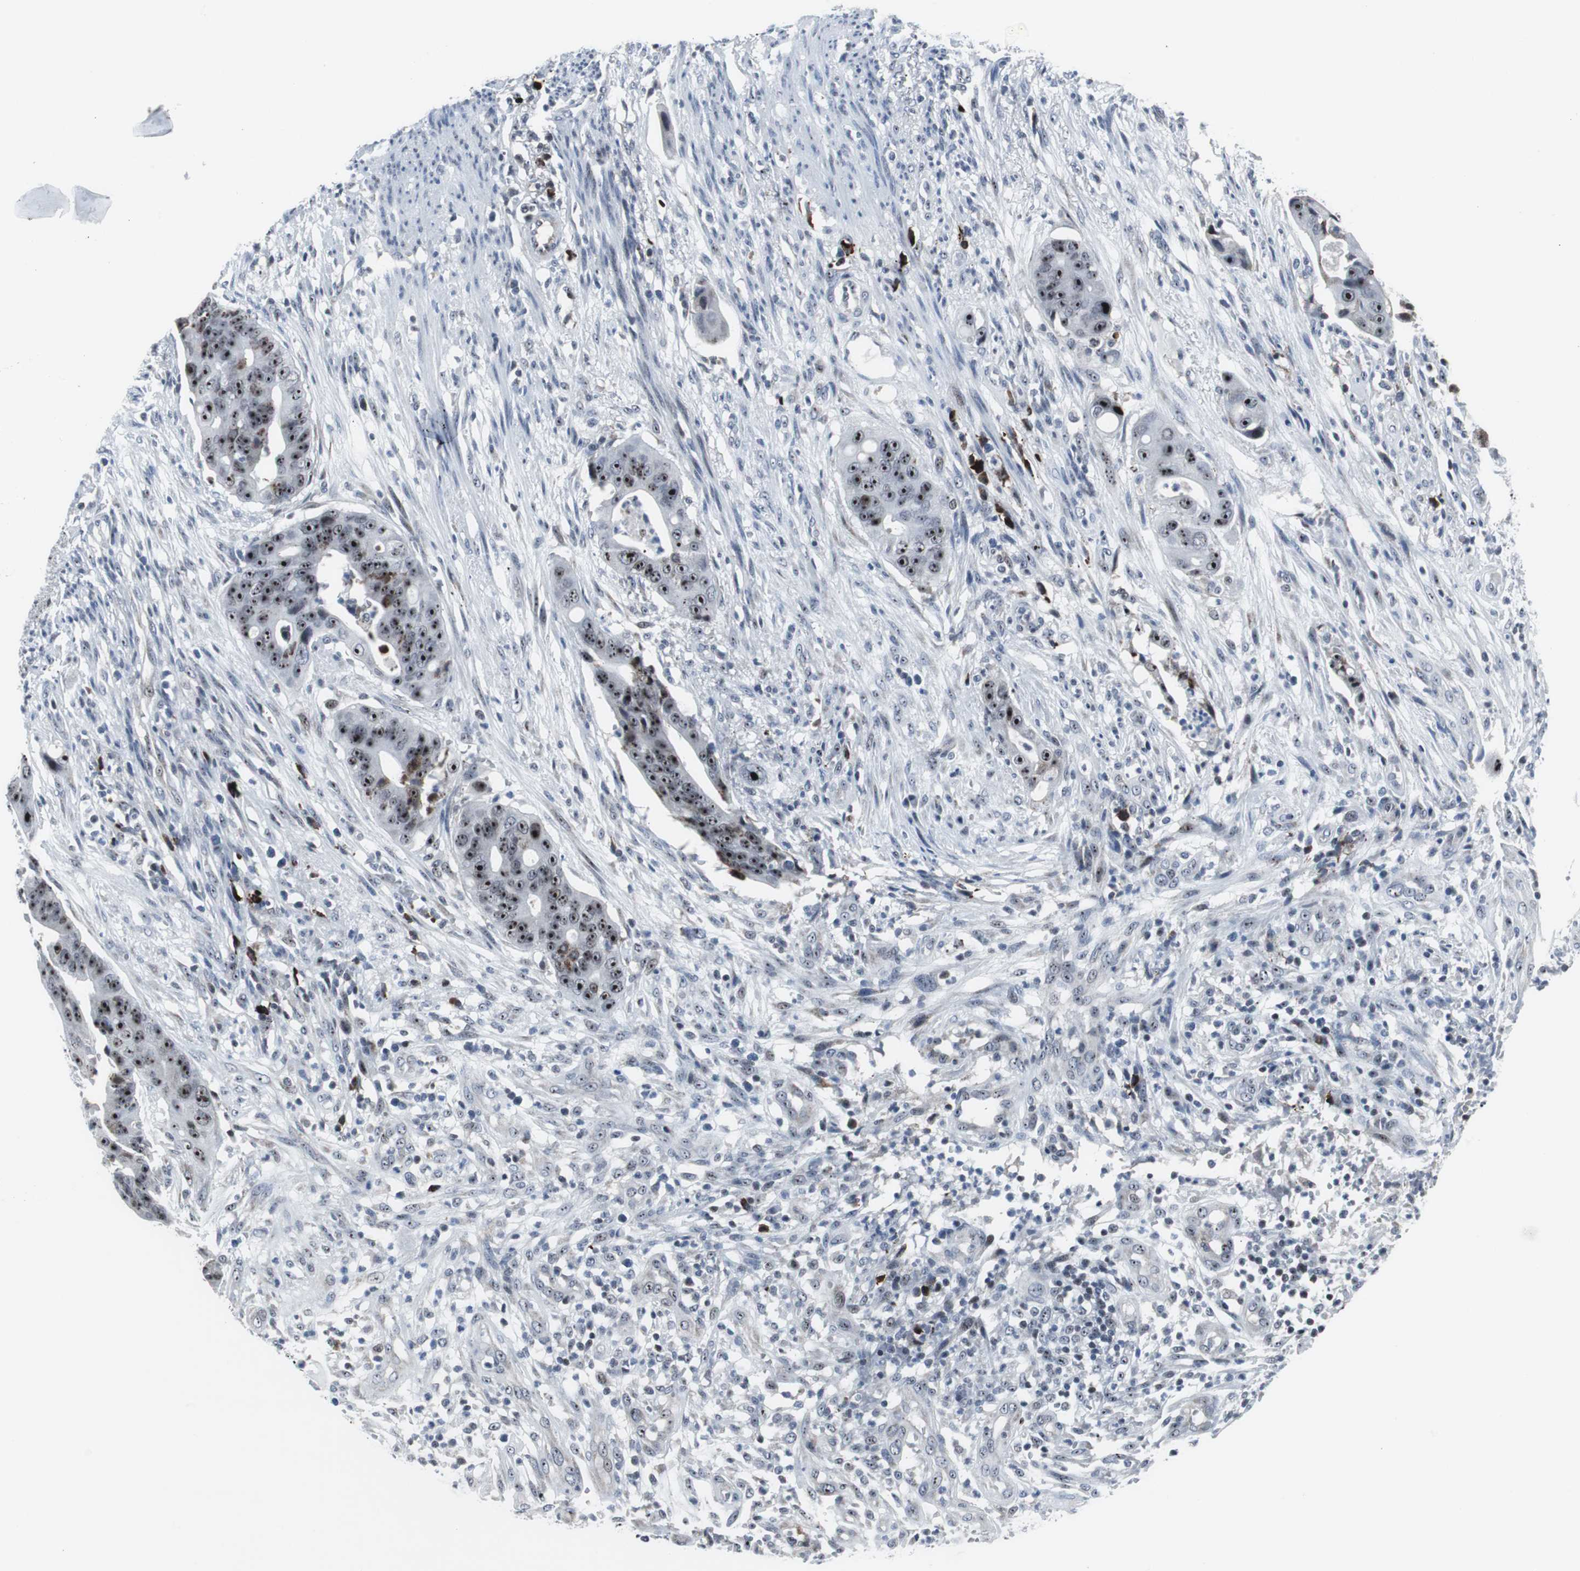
{"staining": {"intensity": "strong", "quantity": ">75%", "location": "nuclear"}, "tissue": "colorectal cancer", "cell_type": "Tumor cells", "image_type": "cancer", "snomed": [{"axis": "morphology", "description": "Adenocarcinoma, NOS"}, {"axis": "topography", "description": "Colon"}], "caption": "Colorectal cancer (adenocarcinoma) stained for a protein (brown) reveals strong nuclear positive expression in about >75% of tumor cells.", "gene": "DOK1", "patient": {"sex": "female", "age": 57}}